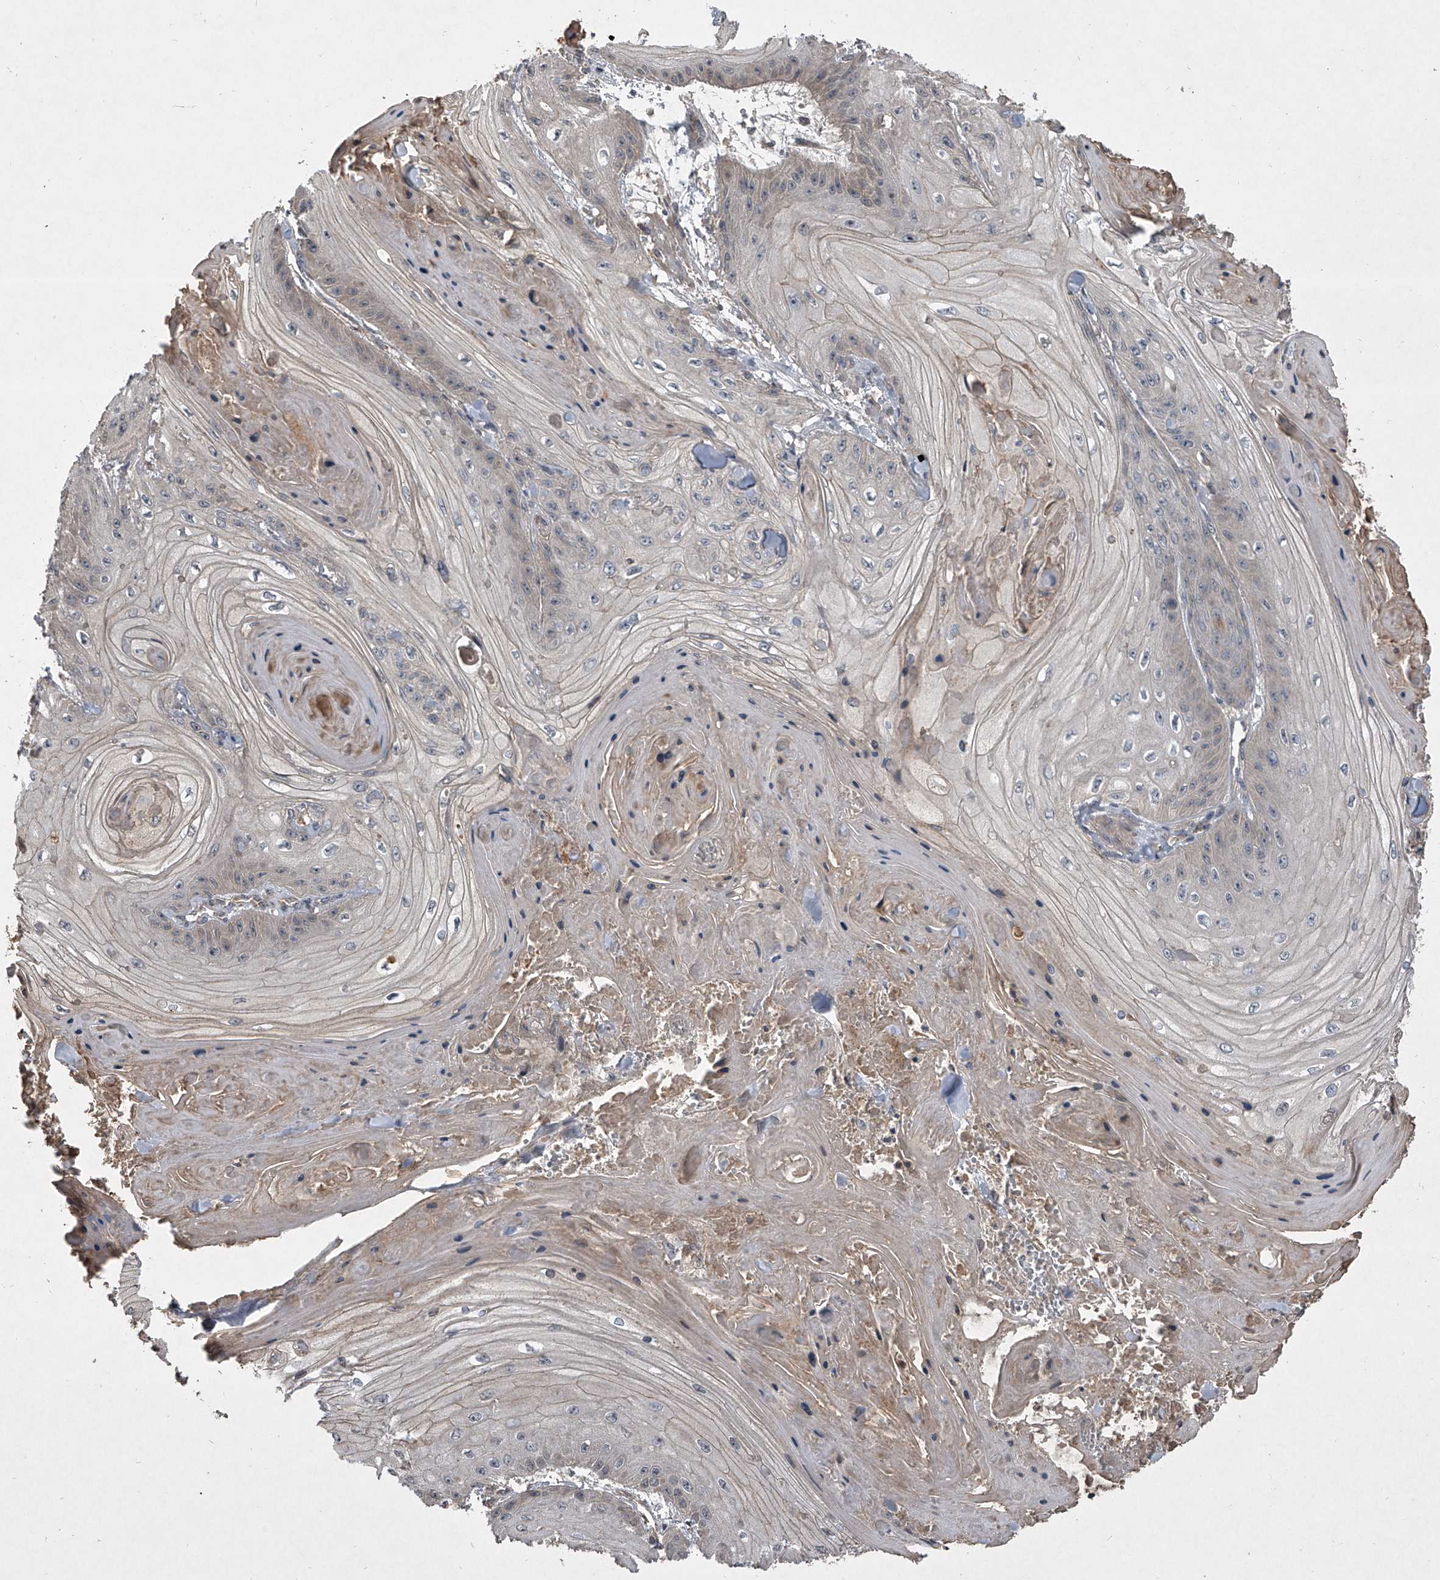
{"staining": {"intensity": "negative", "quantity": "none", "location": "none"}, "tissue": "skin cancer", "cell_type": "Tumor cells", "image_type": "cancer", "snomed": [{"axis": "morphology", "description": "Squamous cell carcinoma, NOS"}, {"axis": "topography", "description": "Skin"}], "caption": "DAB immunohistochemical staining of skin squamous cell carcinoma shows no significant positivity in tumor cells.", "gene": "NFS1", "patient": {"sex": "male", "age": 74}}